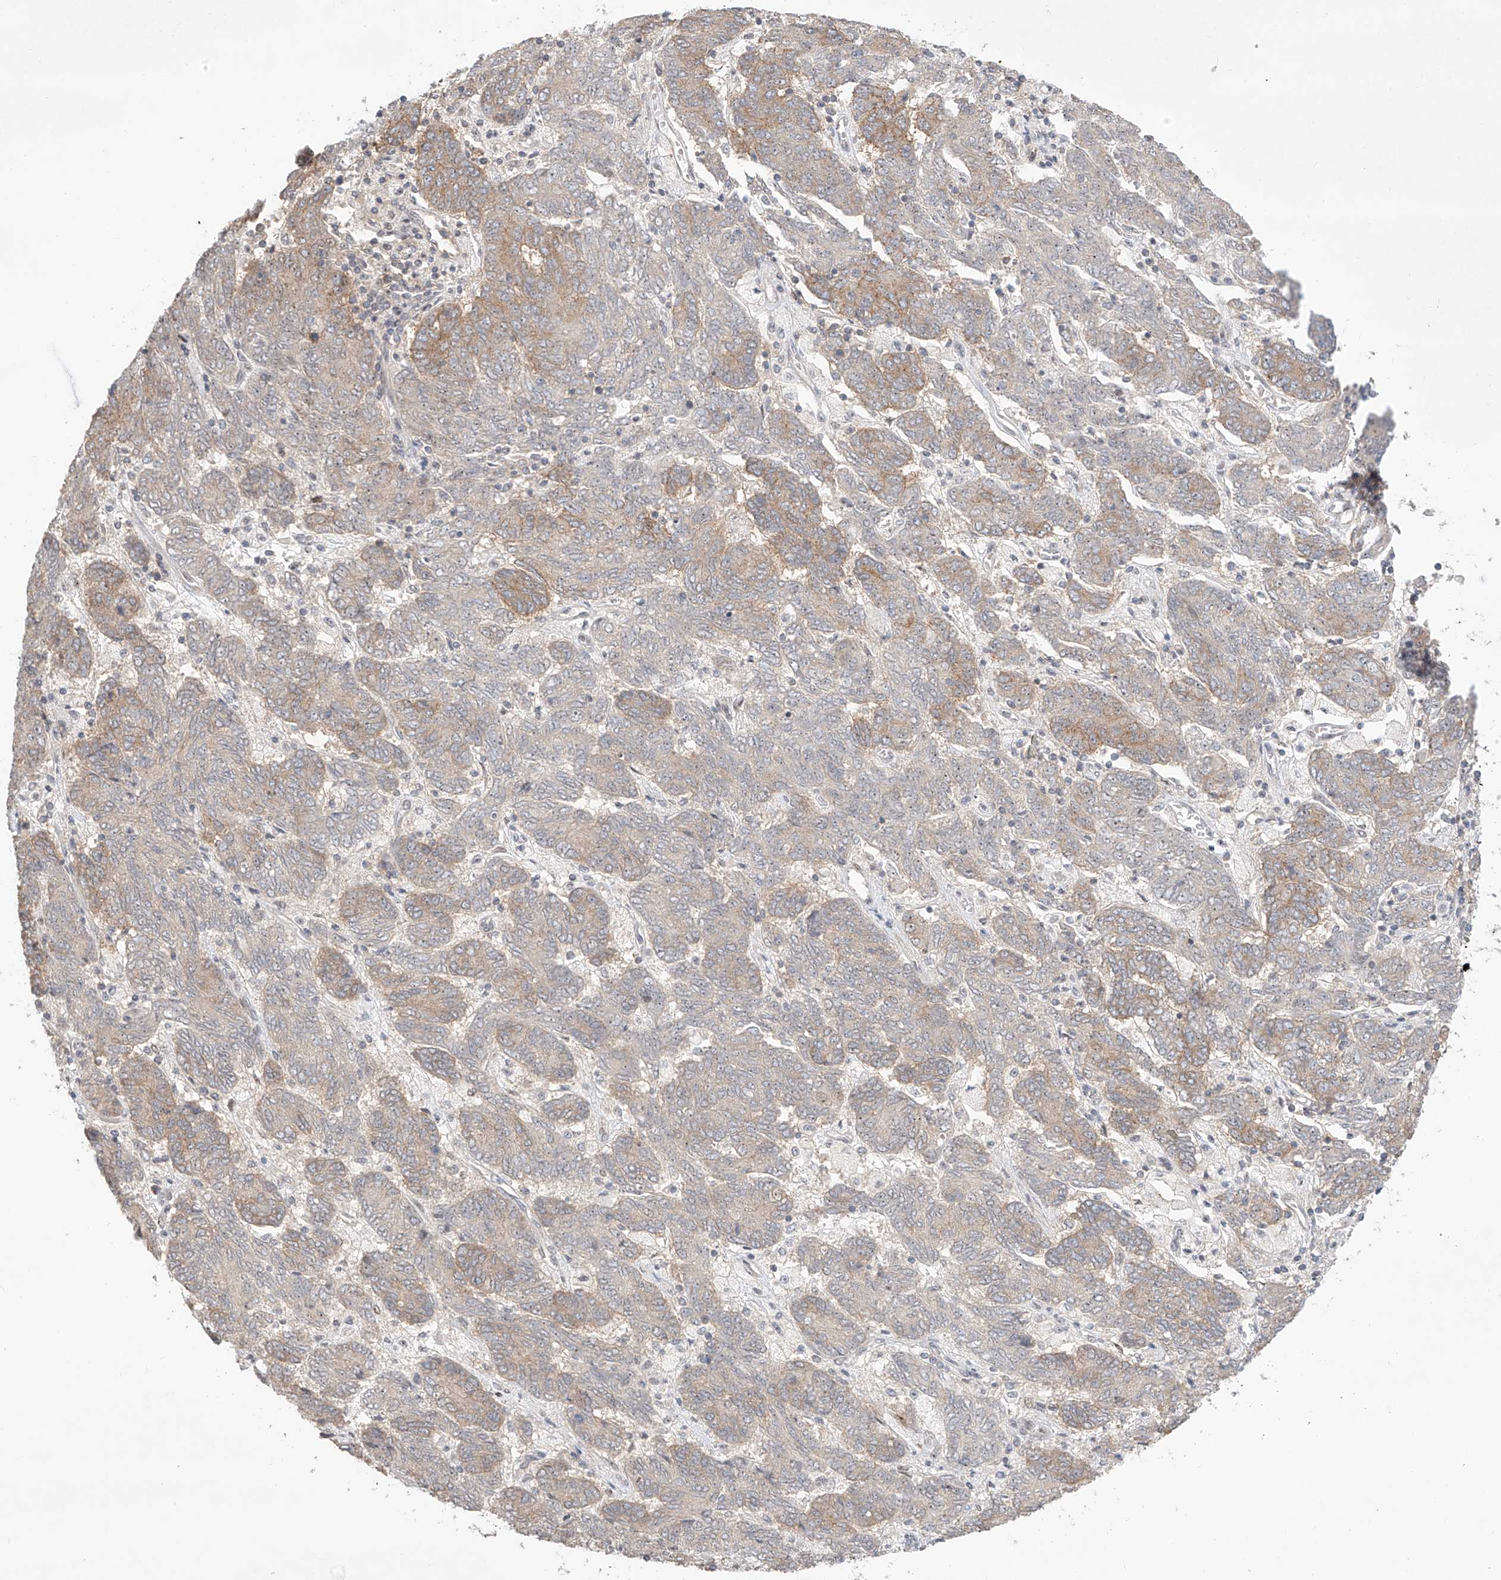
{"staining": {"intensity": "weak", "quantity": "25%-75%", "location": "cytoplasmic/membranous"}, "tissue": "endometrial cancer", "cell_type": "Tumor cells", "image_type": "cancer", "snomed": [{"axis": "morphology", "description": "Adenocarcinoma, NOS"}, {"axis": "topography", "description": "Endometrium"}], "caption": "This image exhibits immunohistochemistry (IHC) staining of human adenocarcinoma (endometrial), with low weak cytoplasmic/membranous positivity in approximately 25%-75% of tumor cells.", "gene": "TASP1", "patient": {"sex": "female", "age": 80}}